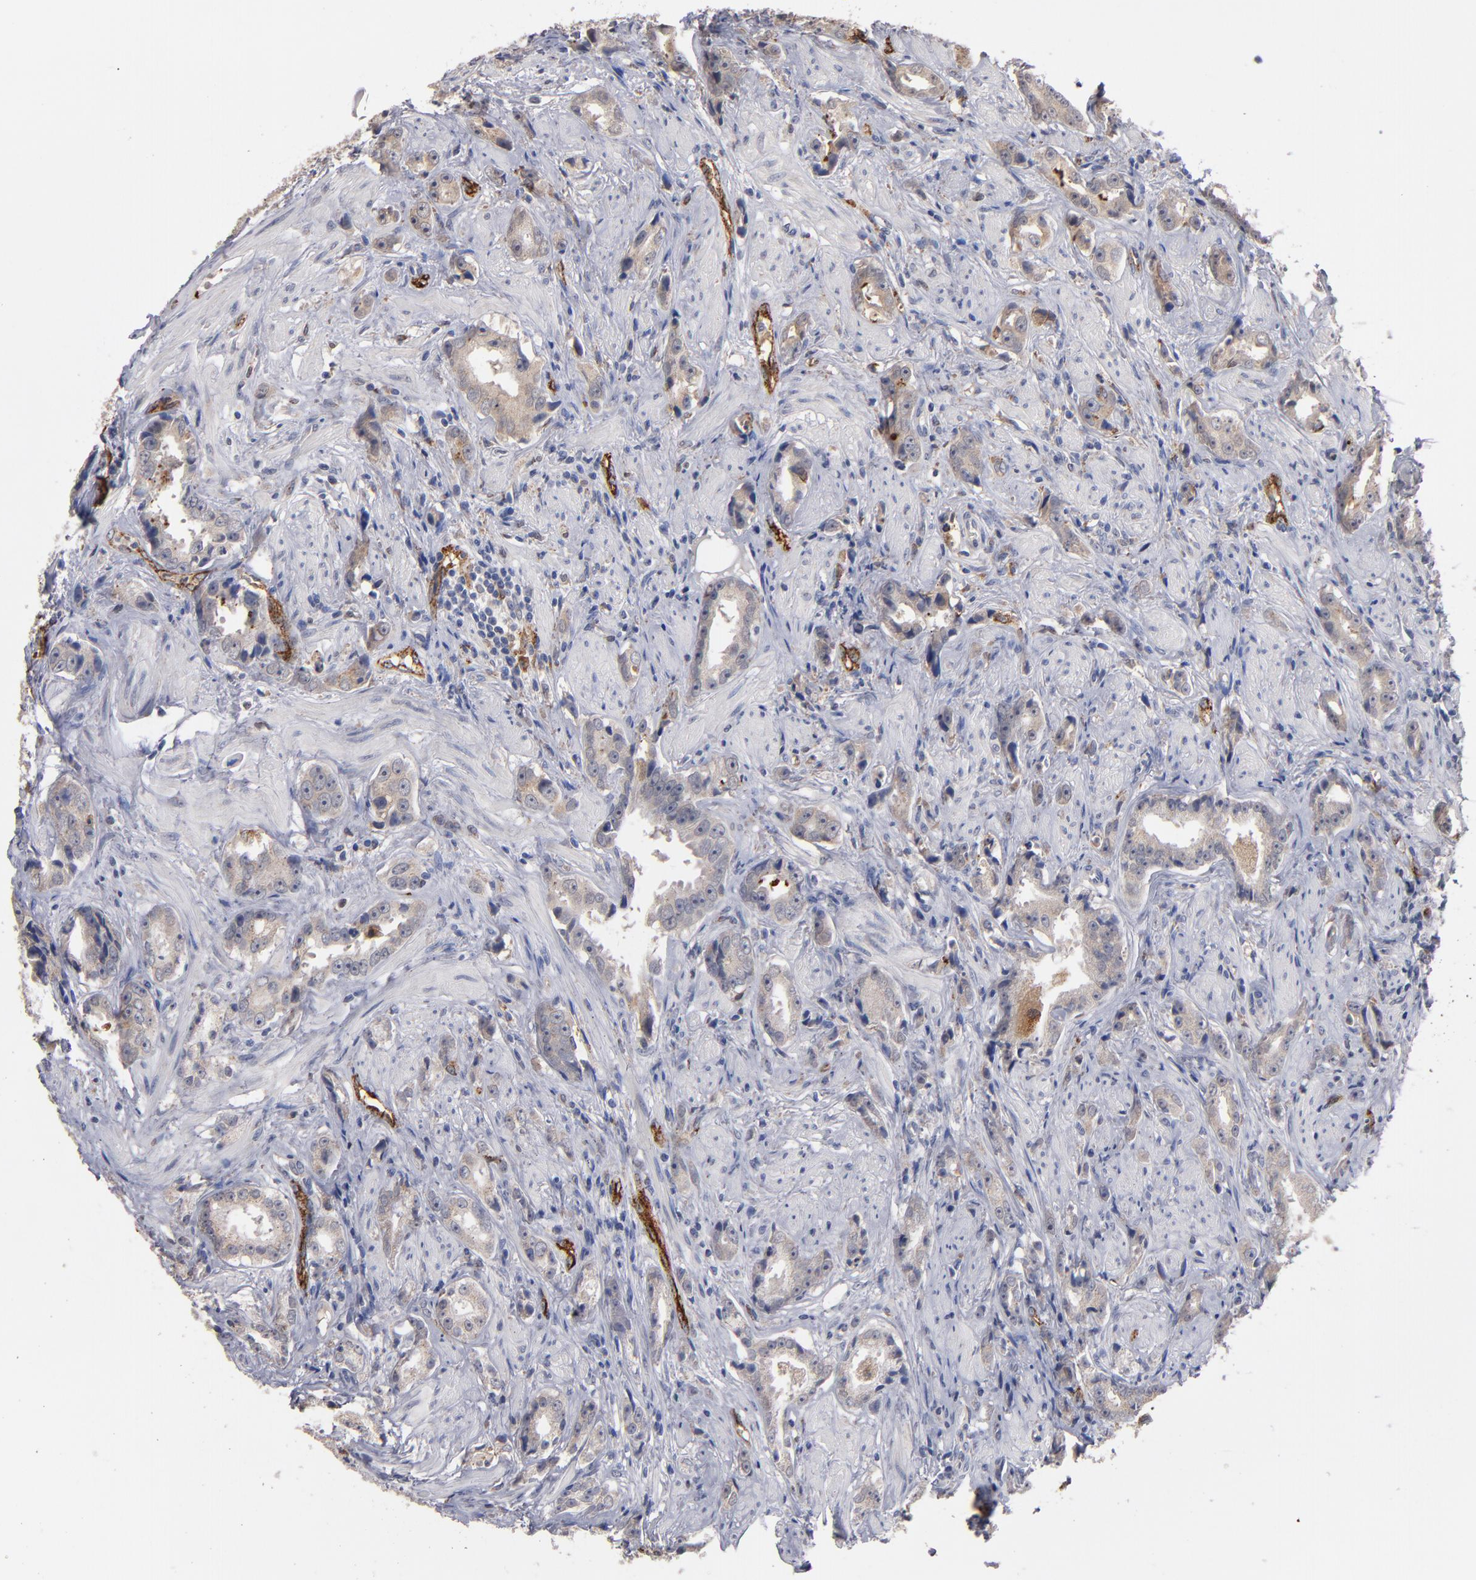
{"staining": {"intensity": "weak", "quantity": ">75%", "location": "cytoplasmic/membranous"}, "tissue": "prostate cancer", "cell_type": "Tumor cells", "image_type": "cancer", "snomed": [{"axis": "morphology", "description": "Adenocarcinoma, Medium grade"}, {"axis": "topography", "description": "Prostate"}], "caption": "Protein analysis of prostate adenocarcinoma (medium-grade) tissue displays weak cytoplasmic/membranous expression in about >75% of tumor cells.", "gene": "SELP", "patient": {"sex": "male", "age": 53}}